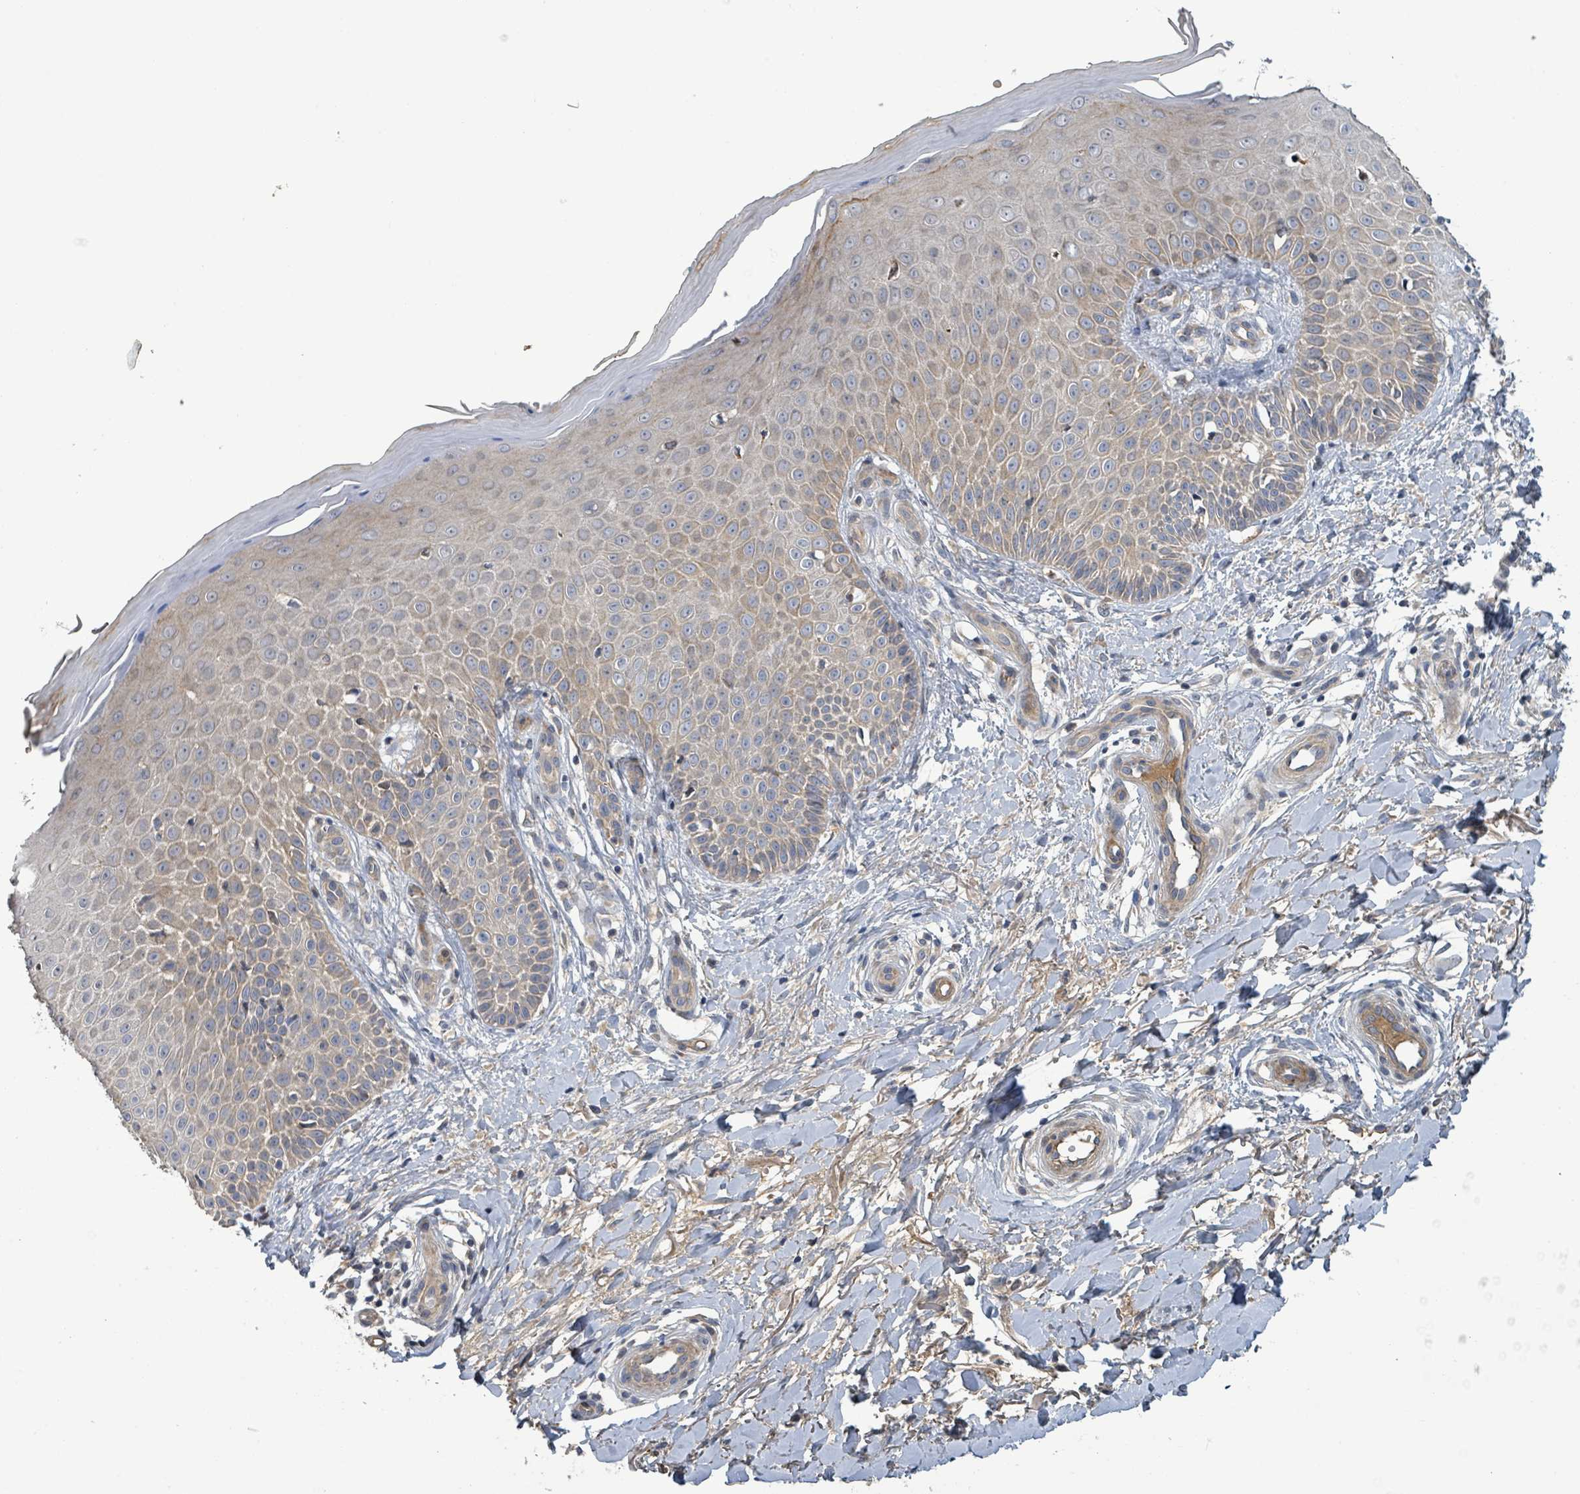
{"staining": {"intensity": "moderate", "quantity": ">75%", "location": "cytoplasmic/membranous"}, "tissue": "skin", "cell_type": "Fibroblasts", "image_type": "normal", "snomed": [{"axis": "morphology", "description": "Normal tissue, NOS"}, {"axis": "topography", "description": "Skin"}], "caption": "High-magnification brightfield microscopy of benign skin stained with DAB (brown) and counterstained with hematoxylin (blue). fibroblasts exhibit moderate cytoplasmic/membranous staining is present in about>75% of cells. (IHC, brightfield microscopy, high magnification).", "gene": "STARD4", "patient": {"sex": "male", "age": 81}}